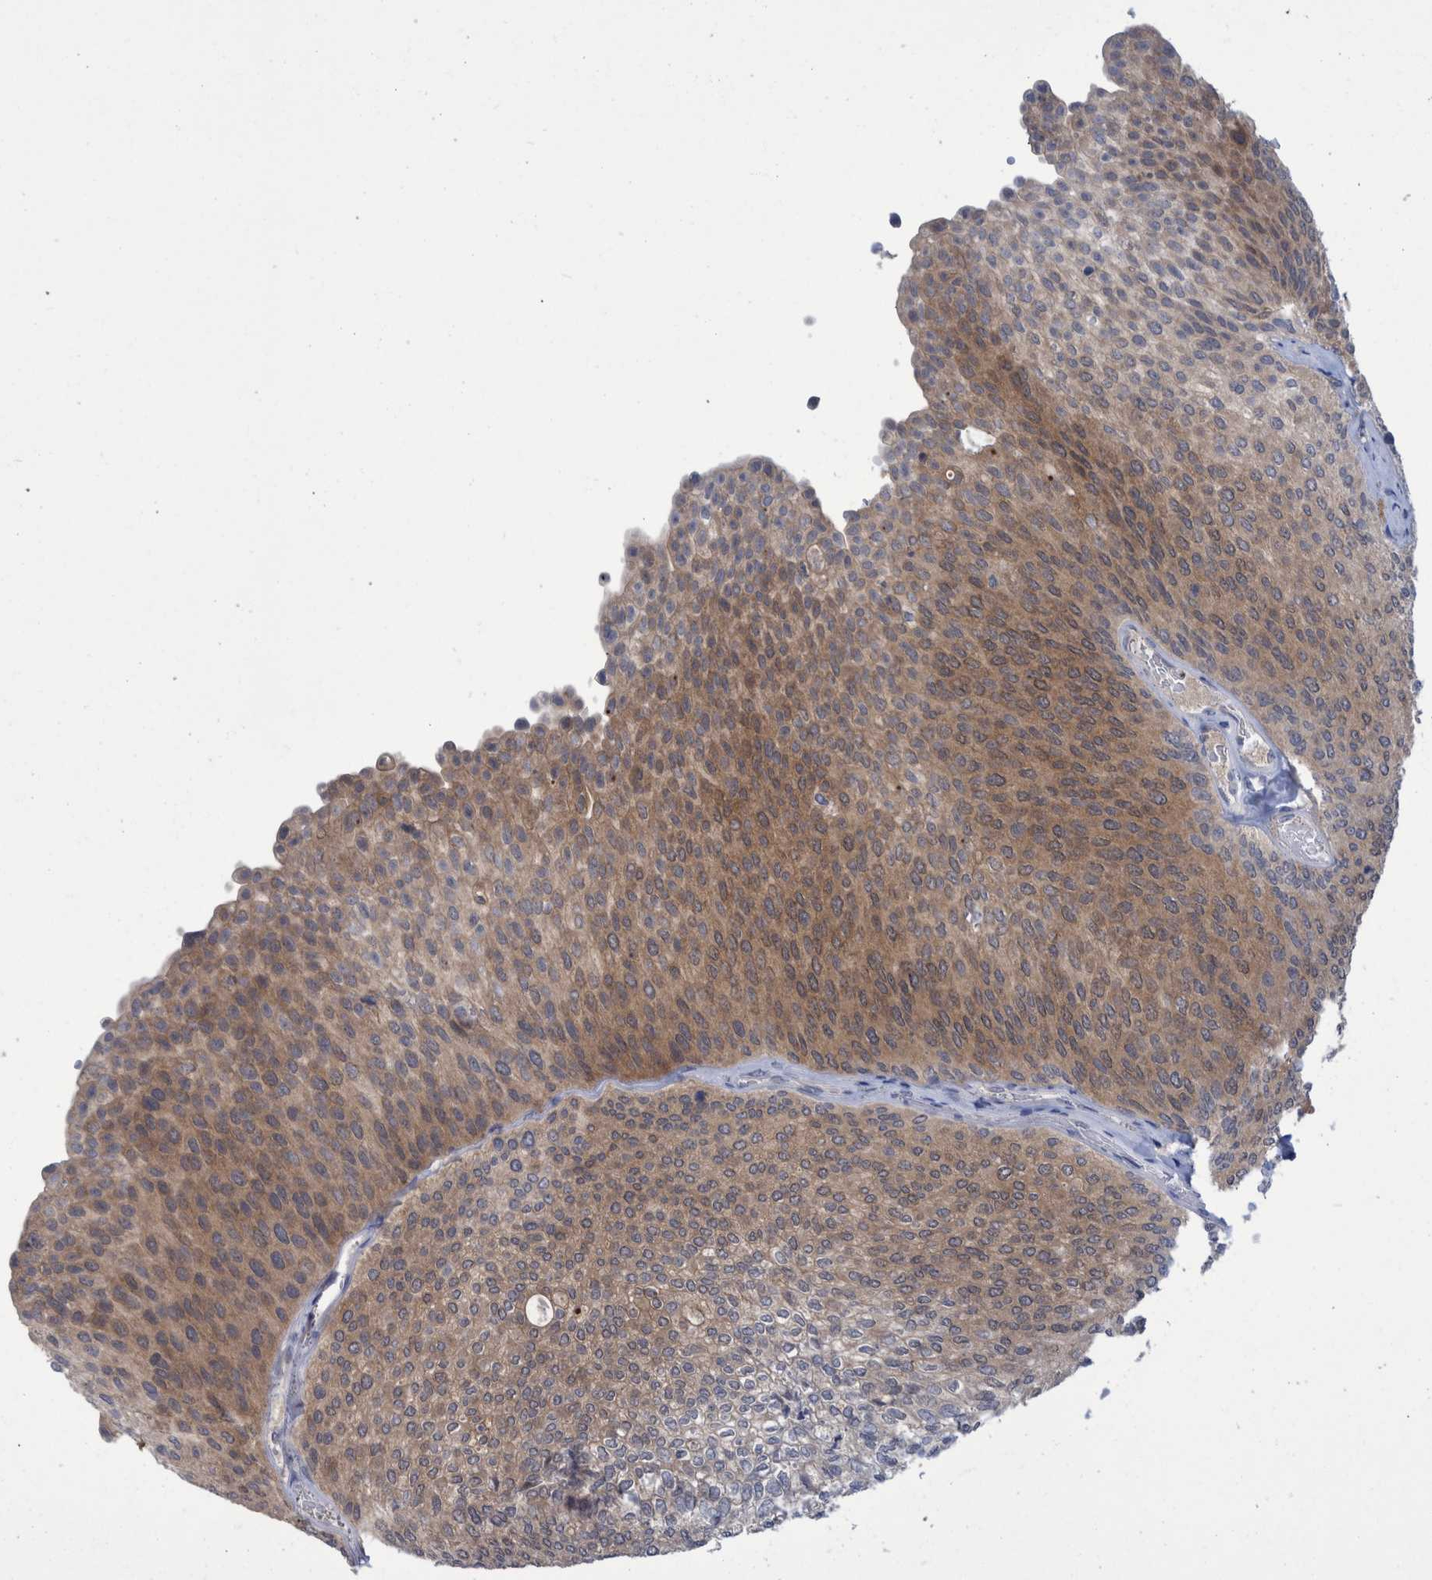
{"staining": {"intensity": "moderate", "quantity": "<25%", "location": "cytoplasmic/membranous"}, "tissue": "urothelial cancer", "cell_type": "Tumor cells", "image_type": "cancer", "snomed": [{"axis": "morphology", "description": "Urothelial carcinoma, Low grade"}, {"axis": "topography", "description": "Urinary bladder"}], "caption": "The micrograph shows staining of urothelial cancer, revealing moderate cytoplasmic/membranous protein positivity (brown color) within tumor cells.", "gene": "PCYT2", "patient": {"sex": "female", "age": 79}}